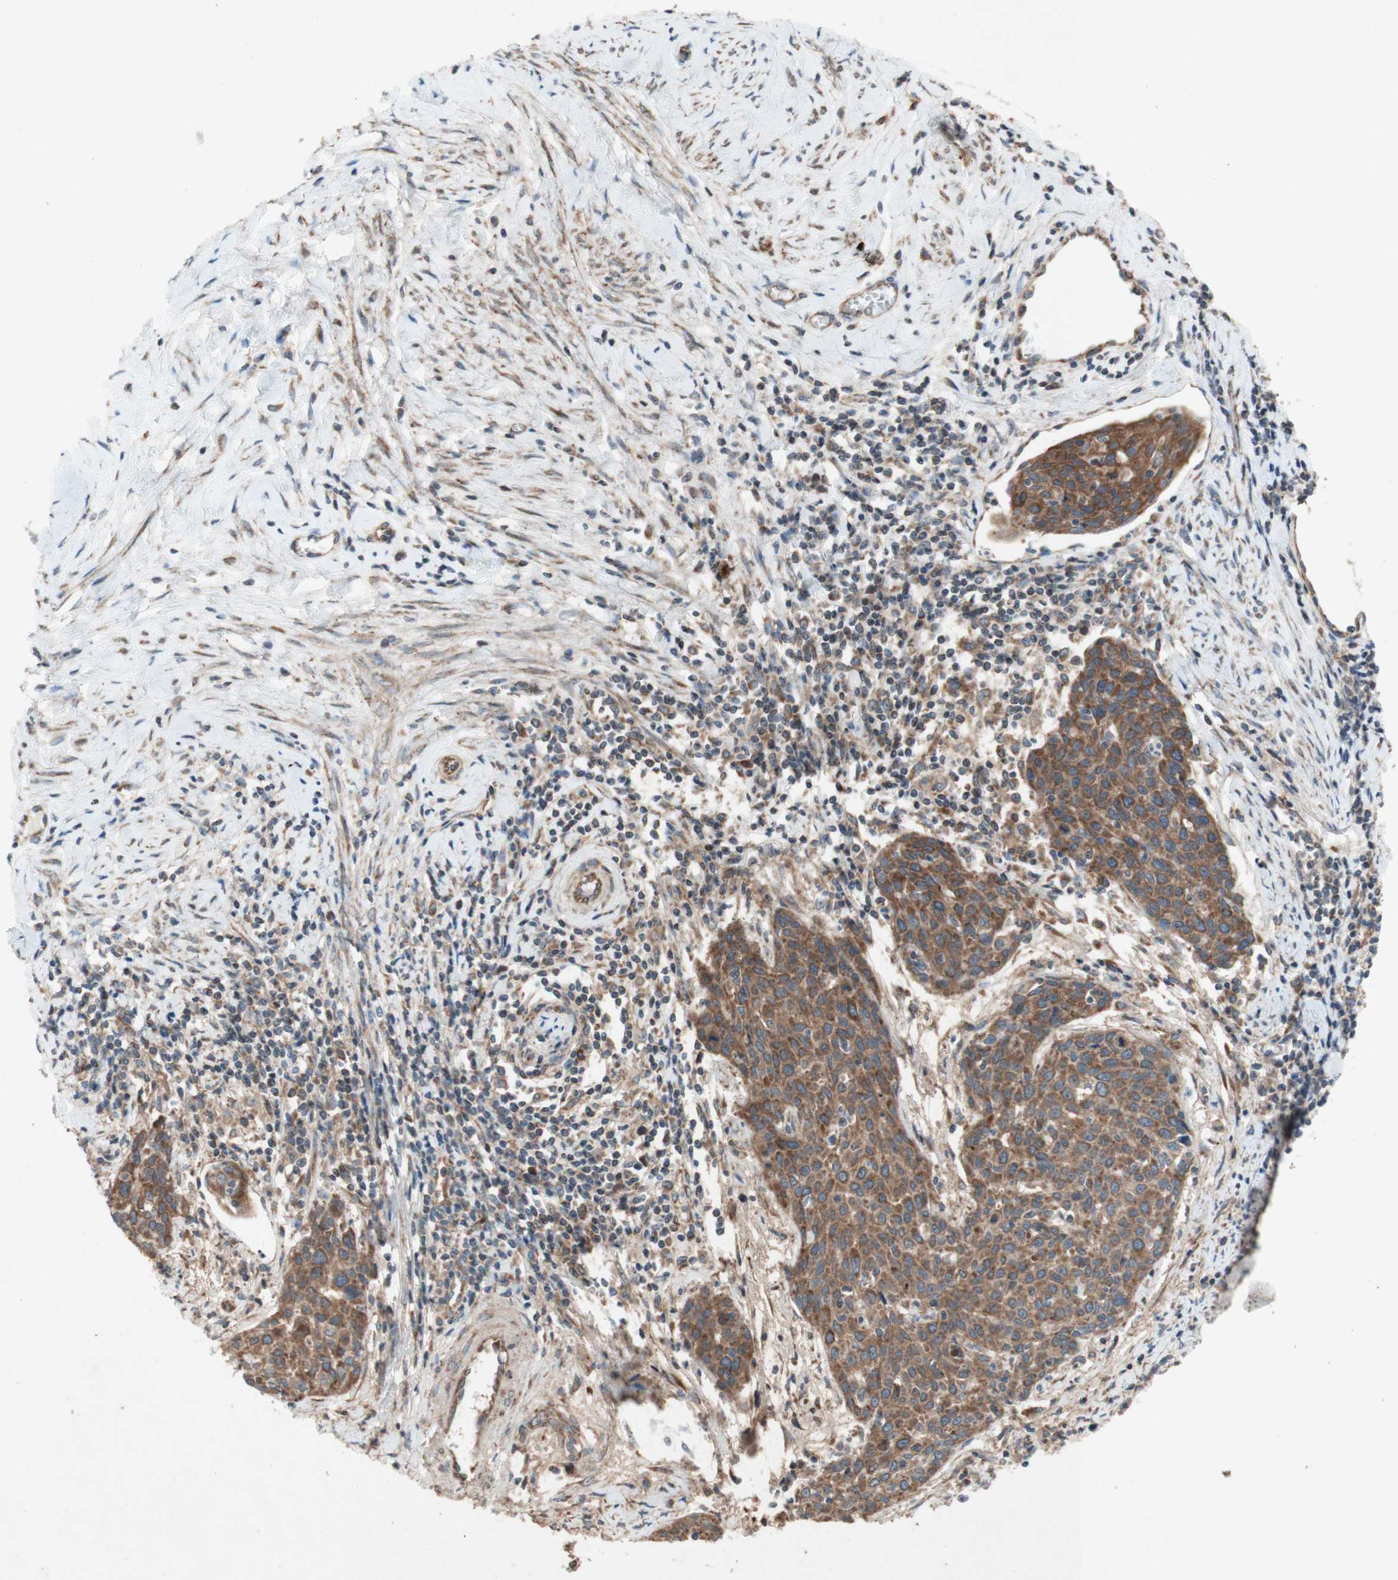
{"staining": {"intensity": "moderate", "quantity": ">75%", "location": "cytoplasmic/membranous"}, "tissue": "cervical cancer", "cell_type": "Tumor cells", "image_type": "cancer", "snomed": [{"axis": "morphology", "description": "Squamous cell carcinoma, NOS"}, {"axis": "topography", "description": "Cervix"}], "caption": "Human squamous cell carcinoma (cervical) stained with a protein marker exhibits moderate staining in tumor cells.", "gene": "SOCS2", "patient": {"sex": "female", "age": 38}}